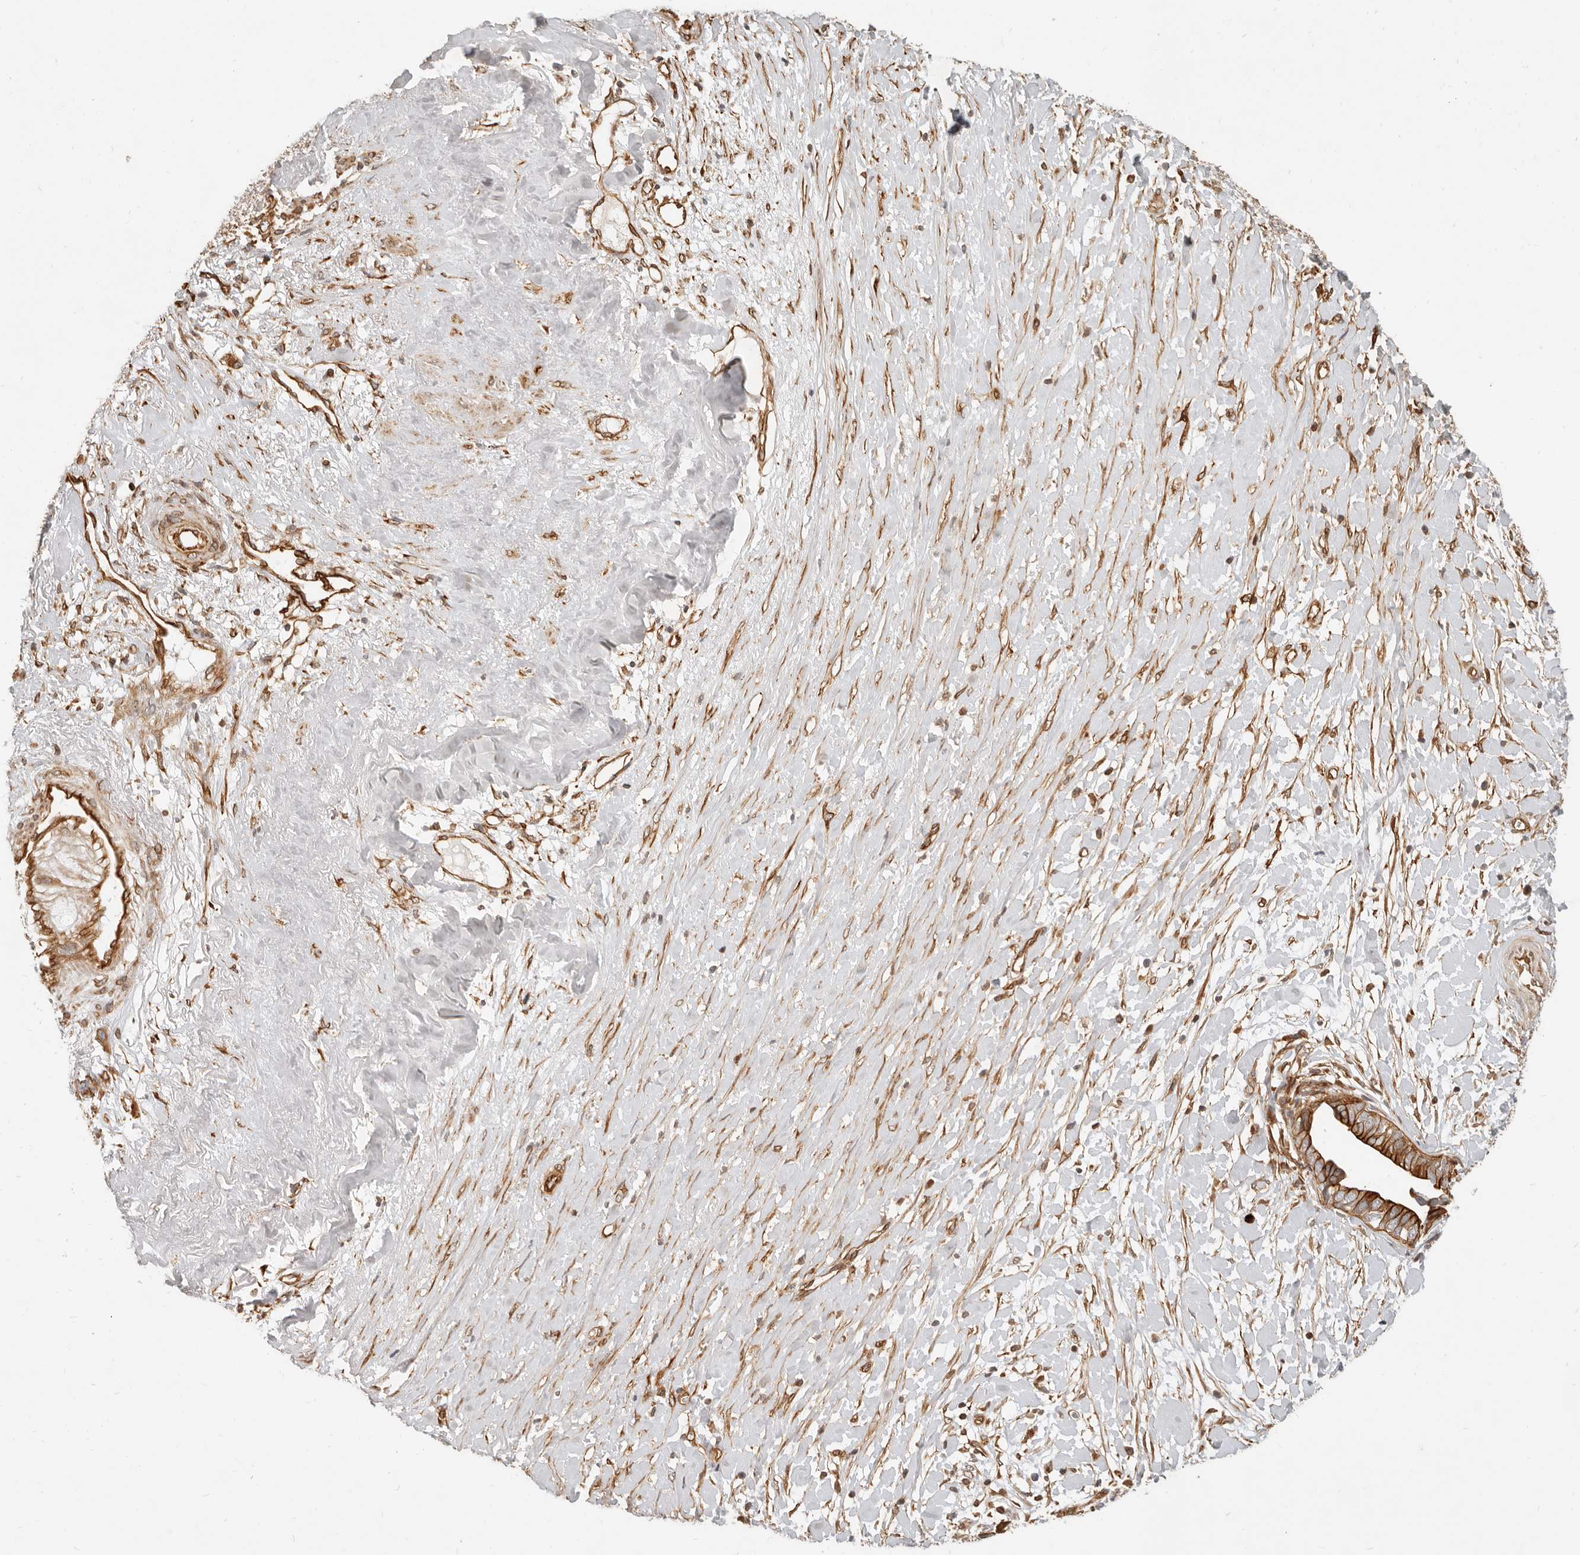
{"staining": {"intensity": "moderate", "quantity": ">75%", "location": "cytoplasmic/membranous"}, "tissue": "liver cancer", "cell_type": "Tumor cells", "image_type": "cancer", "snomed": [{"axis": "morphology", "description": "Cholangiocarcinoma"}, {"axis": "topography", "description": "Liver"}], "caption": "Immunohistochemical staining of liver cancer displays medium levels of moderate cytoplasmic/membranous positivity in about >75% of tumor cells. (DAB (3,3'-diaminobenzidine) IHC, brown staining for protein, blue staining for nuclei).", "gene": "UFSP1", "patient": {"sex": "female", "age": 79}}